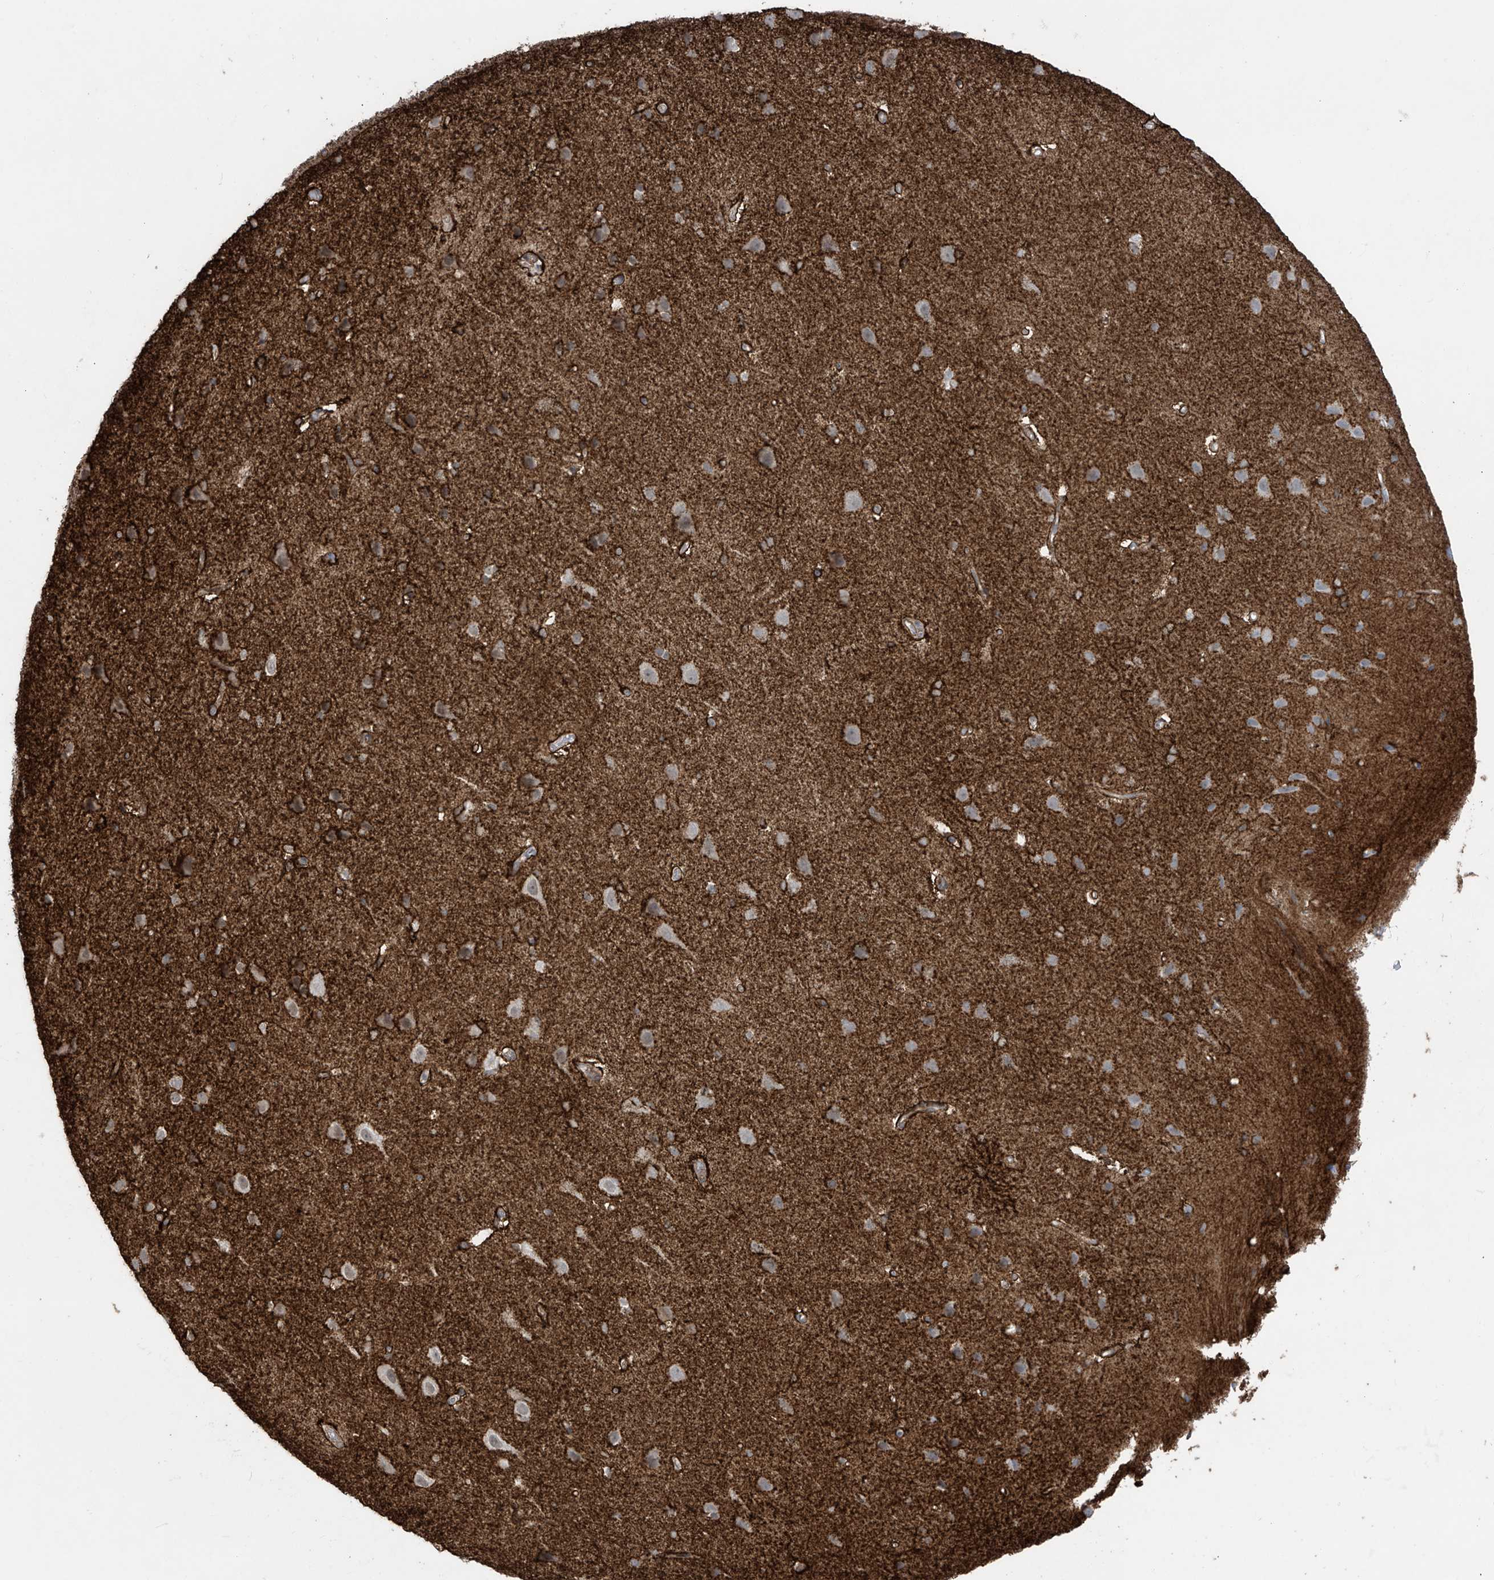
{"staining": {"intensity": "weak", "quantity": ">75%", "location": "cytoplasmic/membranous"}, "tissue": "cerebral cortex", "cell_type": "Endothelial cells", "image_type": "normal", "snomed": [{"axis": "morphology", "description": "Normal tissue, NOS"}, {"axis": "topography", "description": "Cerebral cortex"}], "caption": "An immunohistochemistry histopathology image of benign tissue is shown. Protein staining in brown shows weak cytoplasmic/membranous positivity in cerebral cortex within endothelial cells. The staining is performed using DAB (3,3'-diaminobenzidine) brown chromogen to label protein expression. The nuclei are counter-stained blue using hematoxylin.", "gene": "RASGEF1A", "patient": {"sex": "male", "age": 34}}